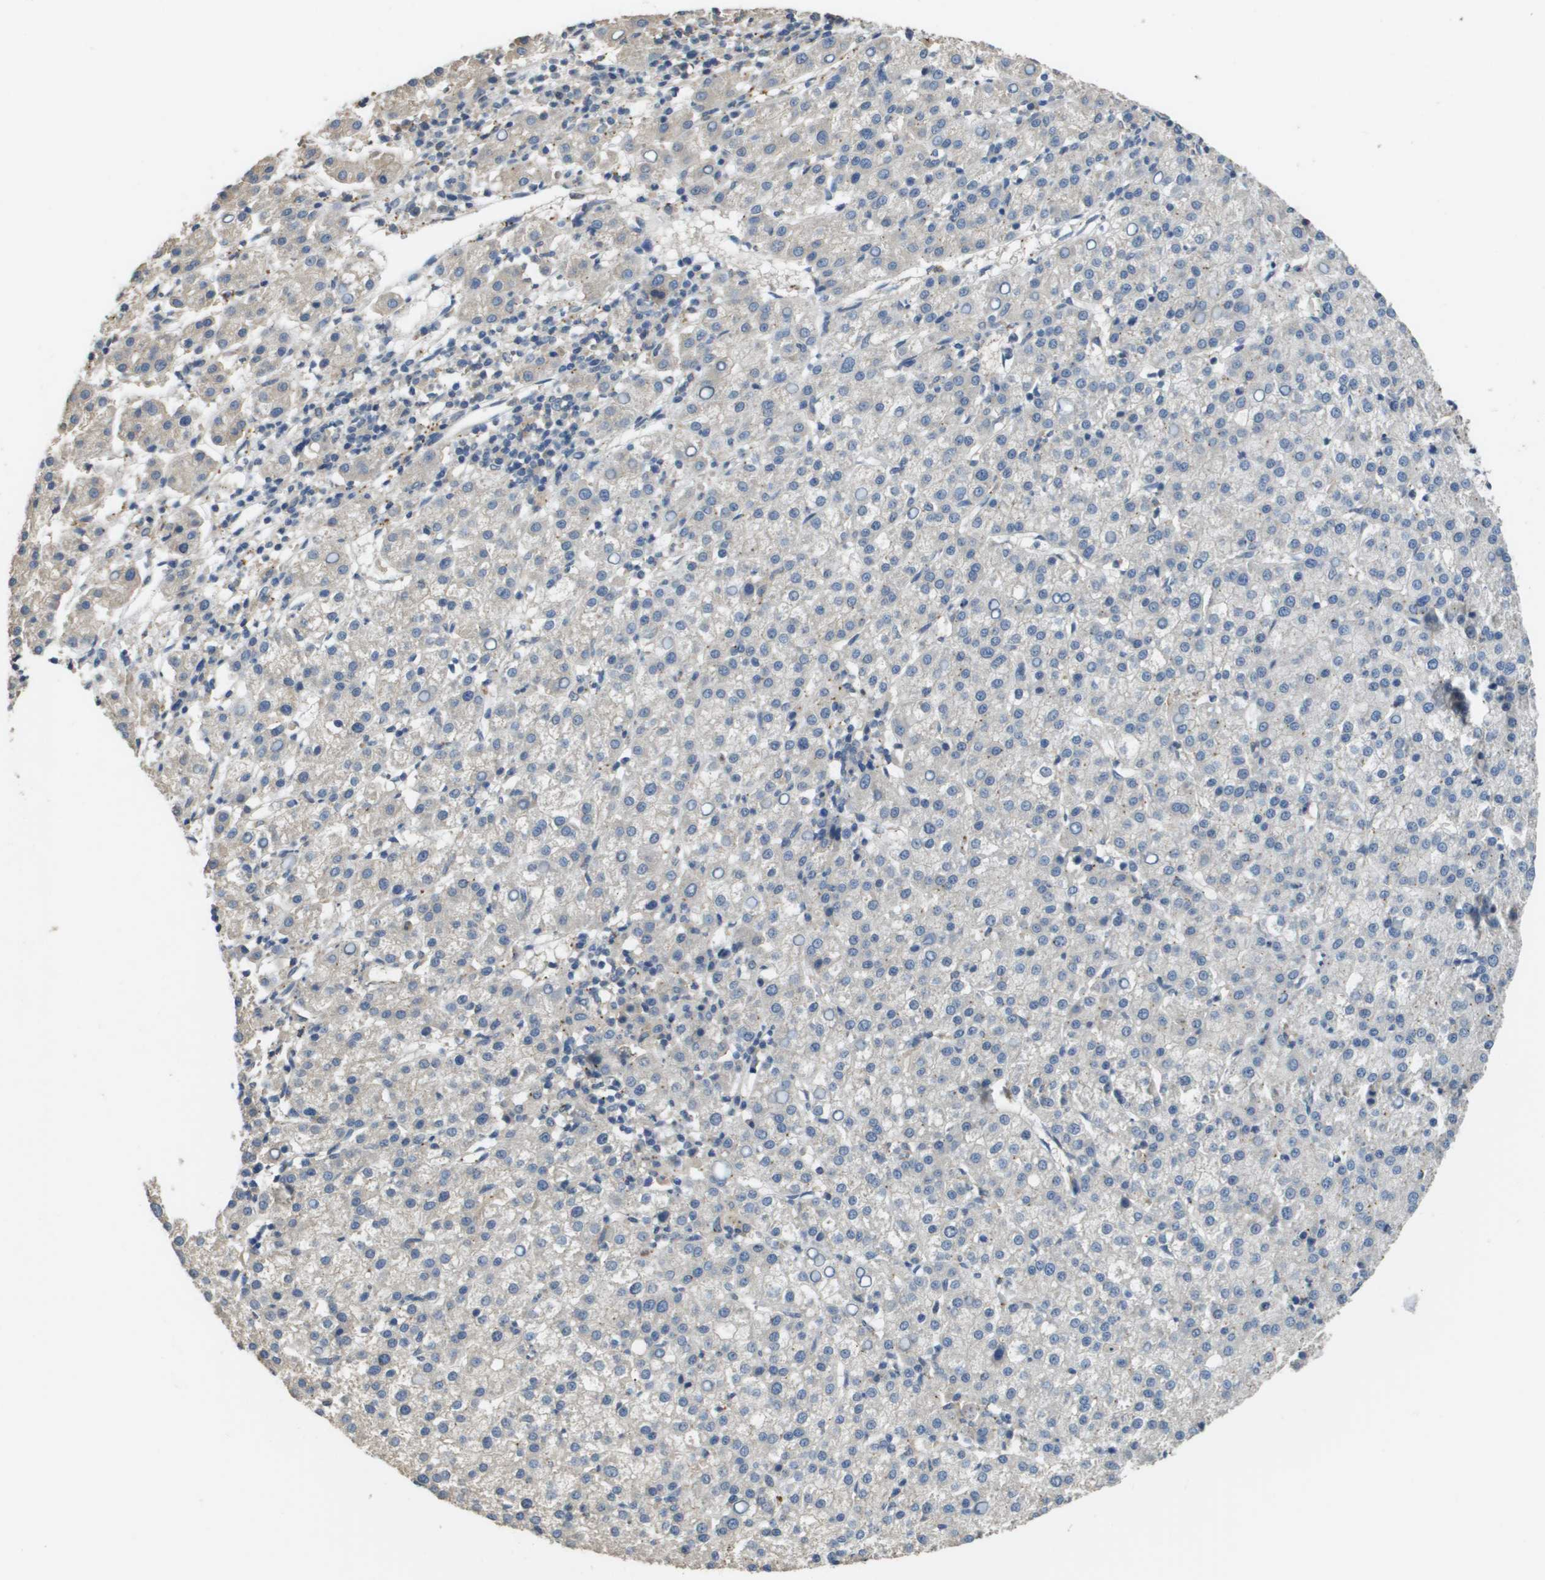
{"staining": {"intensity": "negative", "quantity": "none", "location": "none"}, "tissue": "liver cancer", "cell_type": "Tumor cells", "image_type": "cancer", "snomed": [{"axis": "morphology", "description": "Carcinoma, Hepatocellular, NOS"}, {"axis": "topography", "description": "Liver"}], "caption": "High power microscopy image of an IHC image of liver cancer (hepatocellular carcinoma), revealing no significant positivity in tumor cells. (Stains: DAB immunohistochemistry with hematoxylin counter stain, Microscopy: brightfield microscopy at high magnification).", "gene": "RAB27B", "patient": {"sex": "female", "age": 58}}